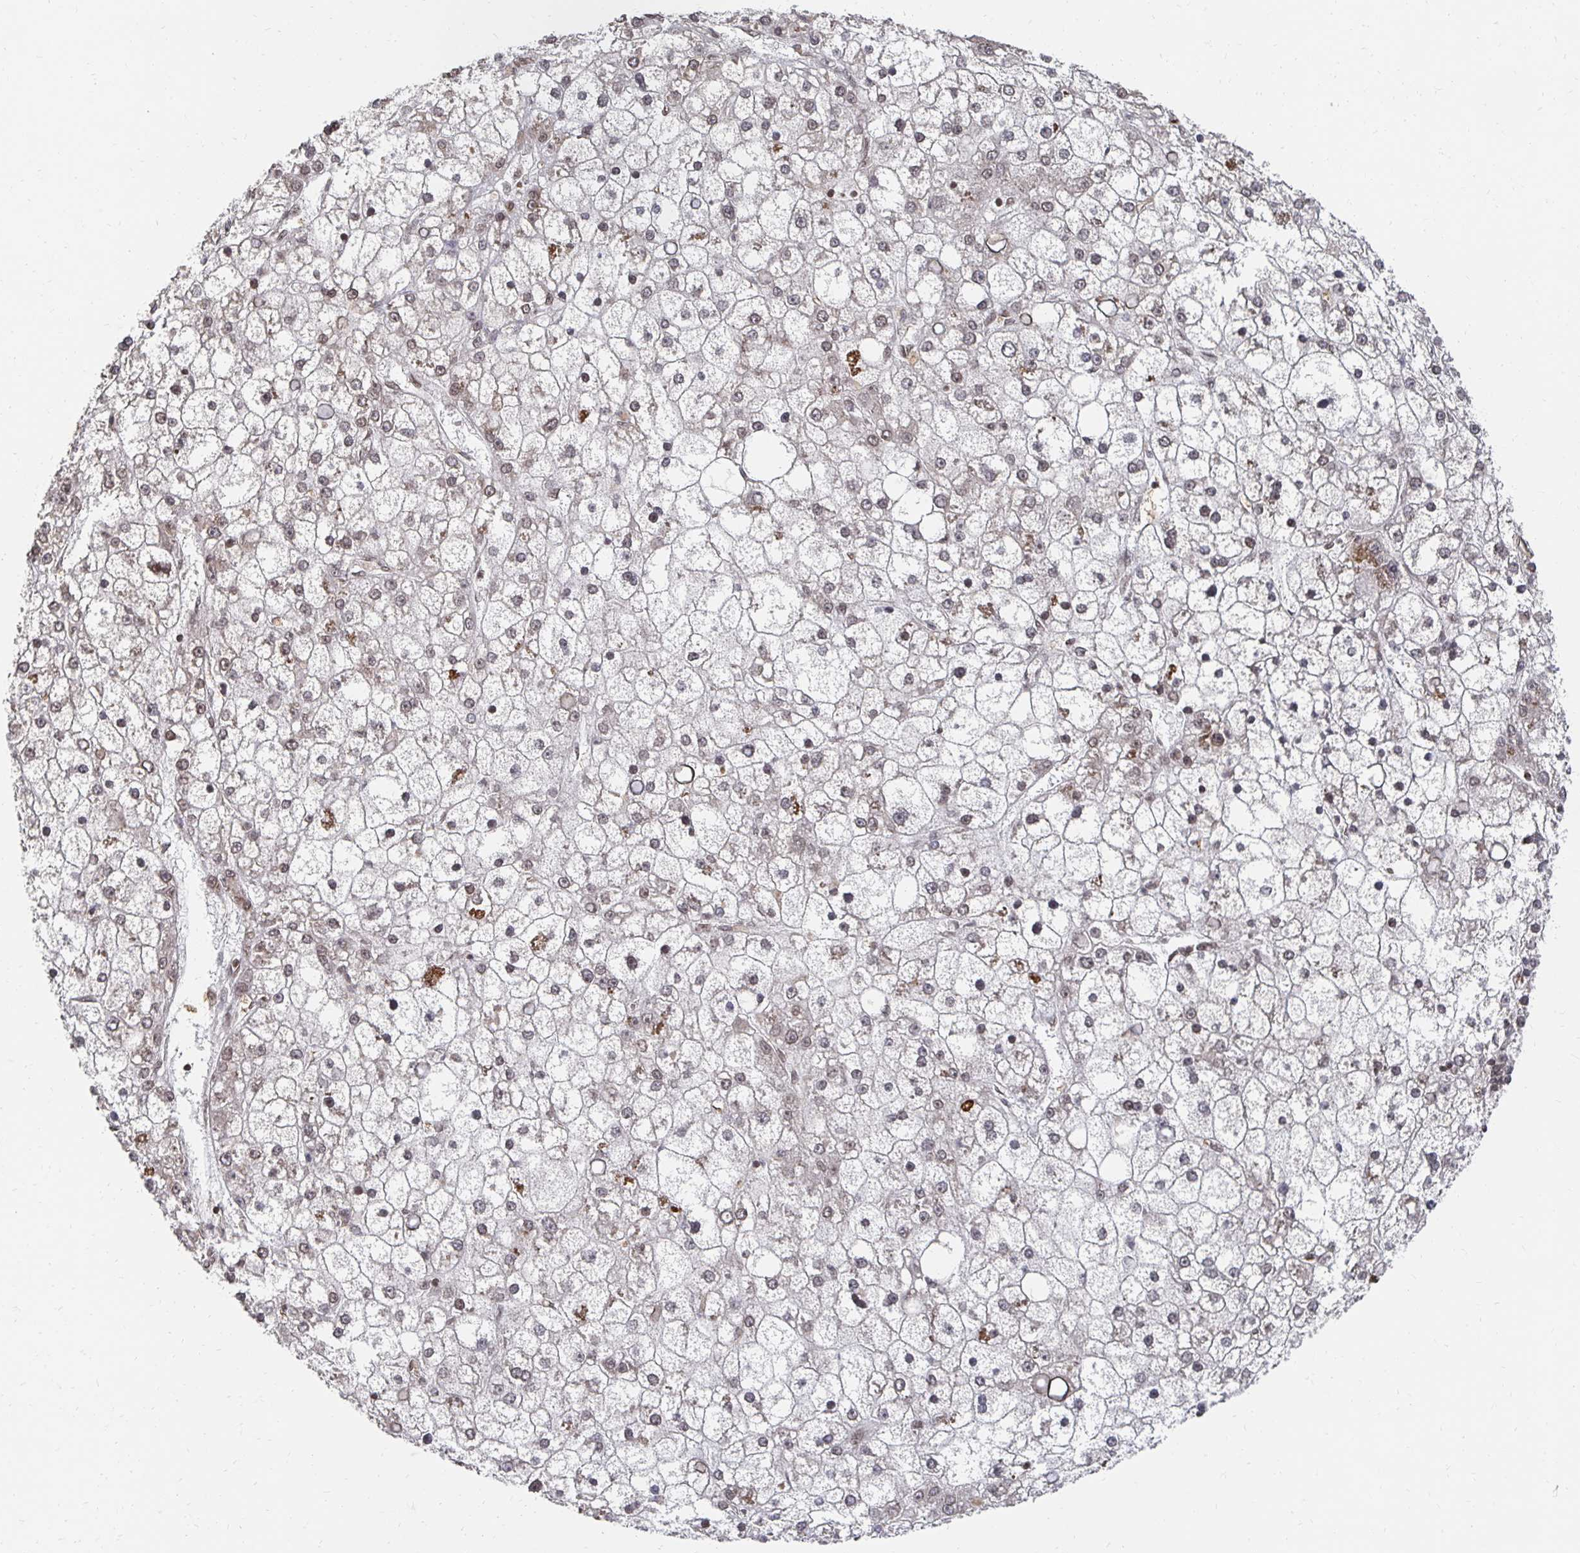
{"staining": {"intensity": "moderate", "quantity": "<25%", "location": "nuclear"}, "tissue": "liver cancer", "cell_type": "Tumor cells", "image_type": "cancer", "snomed": [{"axis": "morphology", "description": "Carcinoma, Hepatocellular, NOS"}, {"axis": "topography", "description": "Liver"}], "caption": "DAB (3,3'-diaminobenzidine) immunohistochemical staining of human hepatocellular carcinoma (liver) shows moderate nuclear protein positivity in approximately <25% of tumor cells.", "gene": "GTF3C6", "patient": {"sex": "male", "age": 67}}